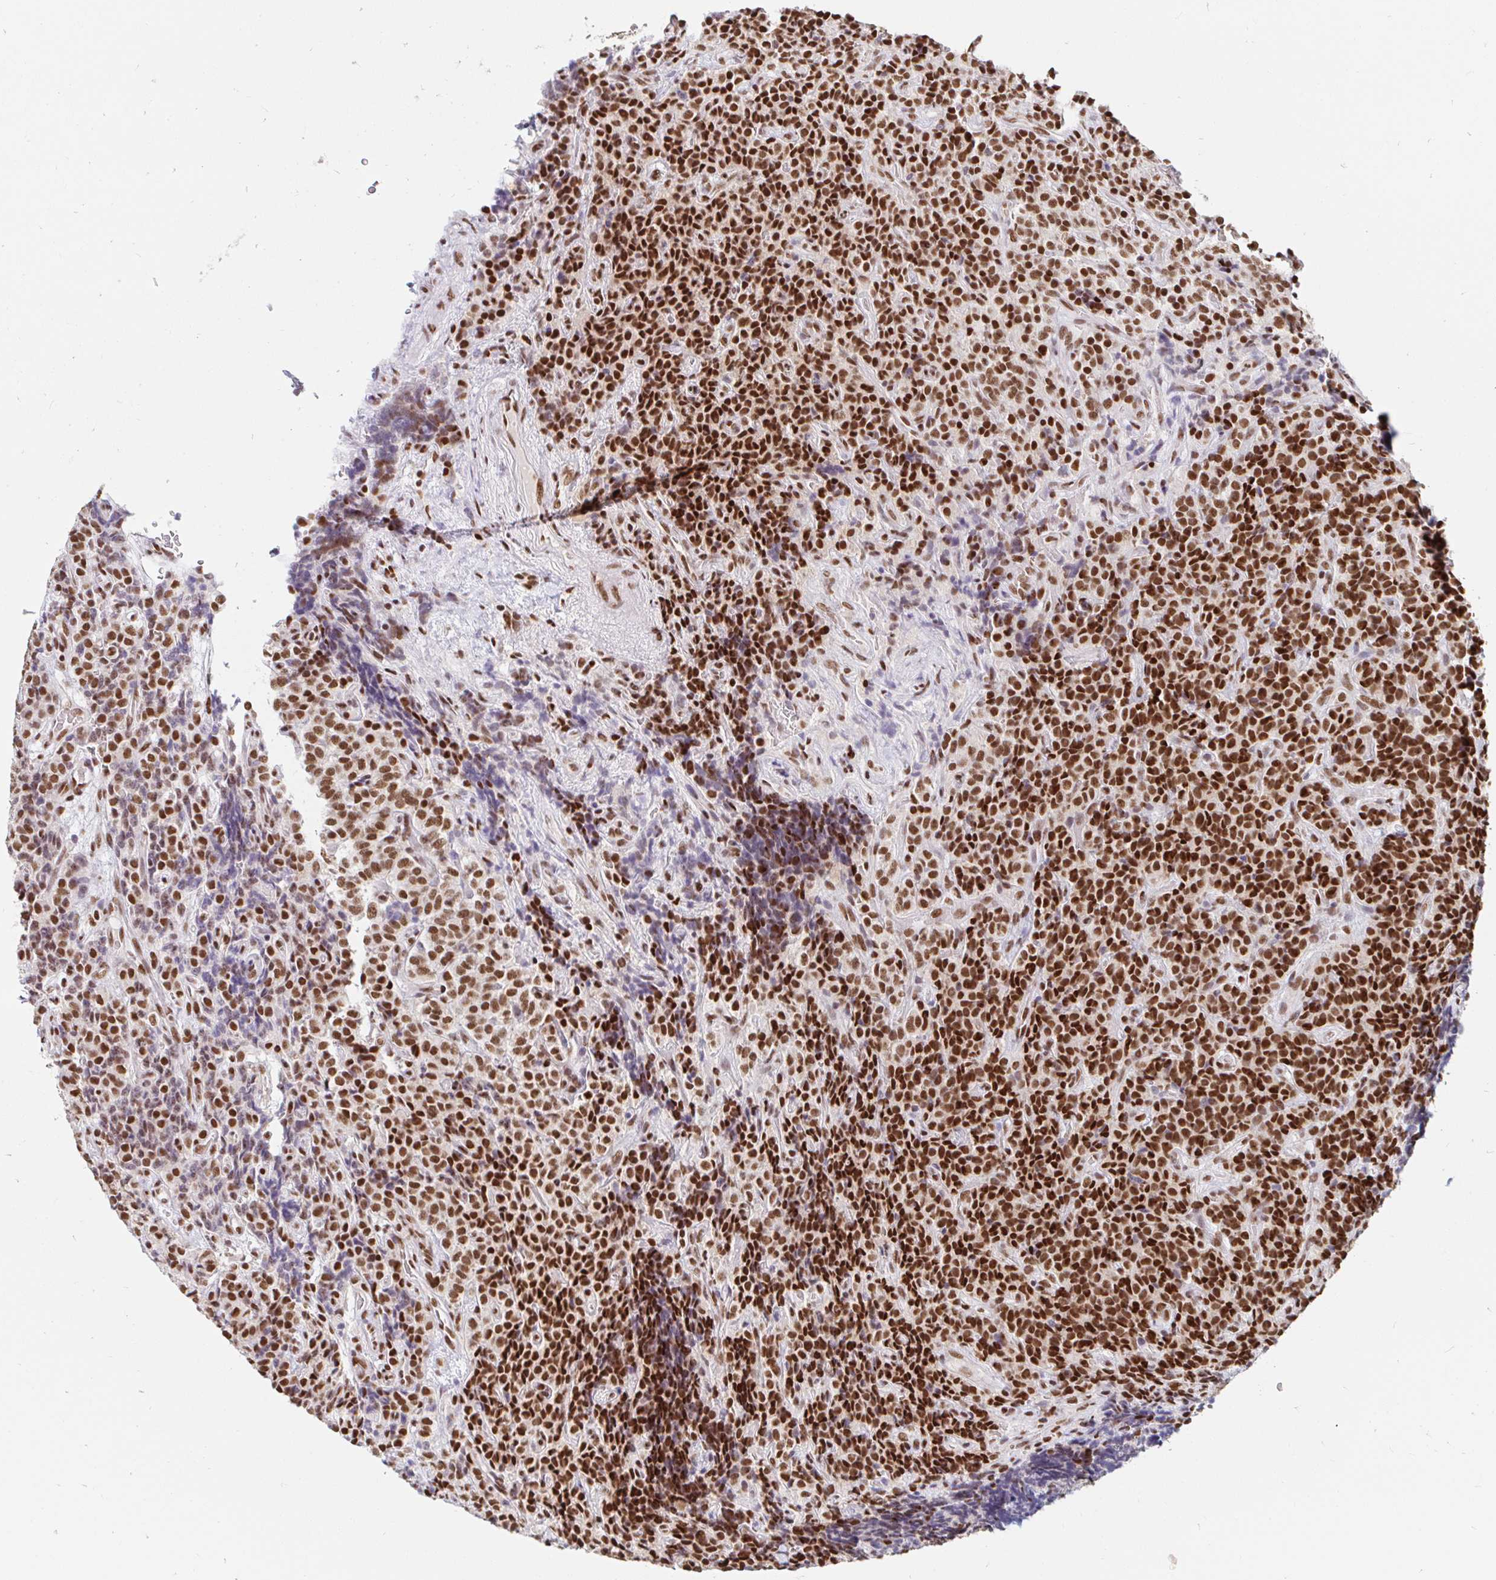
{"staining": {"intensity": "strong", "quantity": ">75%", "location": "nuclear"}, "tissue": "carcinoid", "cell_type": "Tumor cells", "image_type": "cancer", "snomed": [{"axis": "morphology", "description": "Carcinoid, malignant, NOS"}, {"axis": "topography", "description": "Pancreas"}], "caption": "High-power microscopy captured an IHC photomicrograph of malignant carcinoid, revealing strong nuclear staining in about >75% of tumor cells. Nuclei are stained in blue.", "gene": "RBMX", "patient": {"sex": "male", "age": 36}}